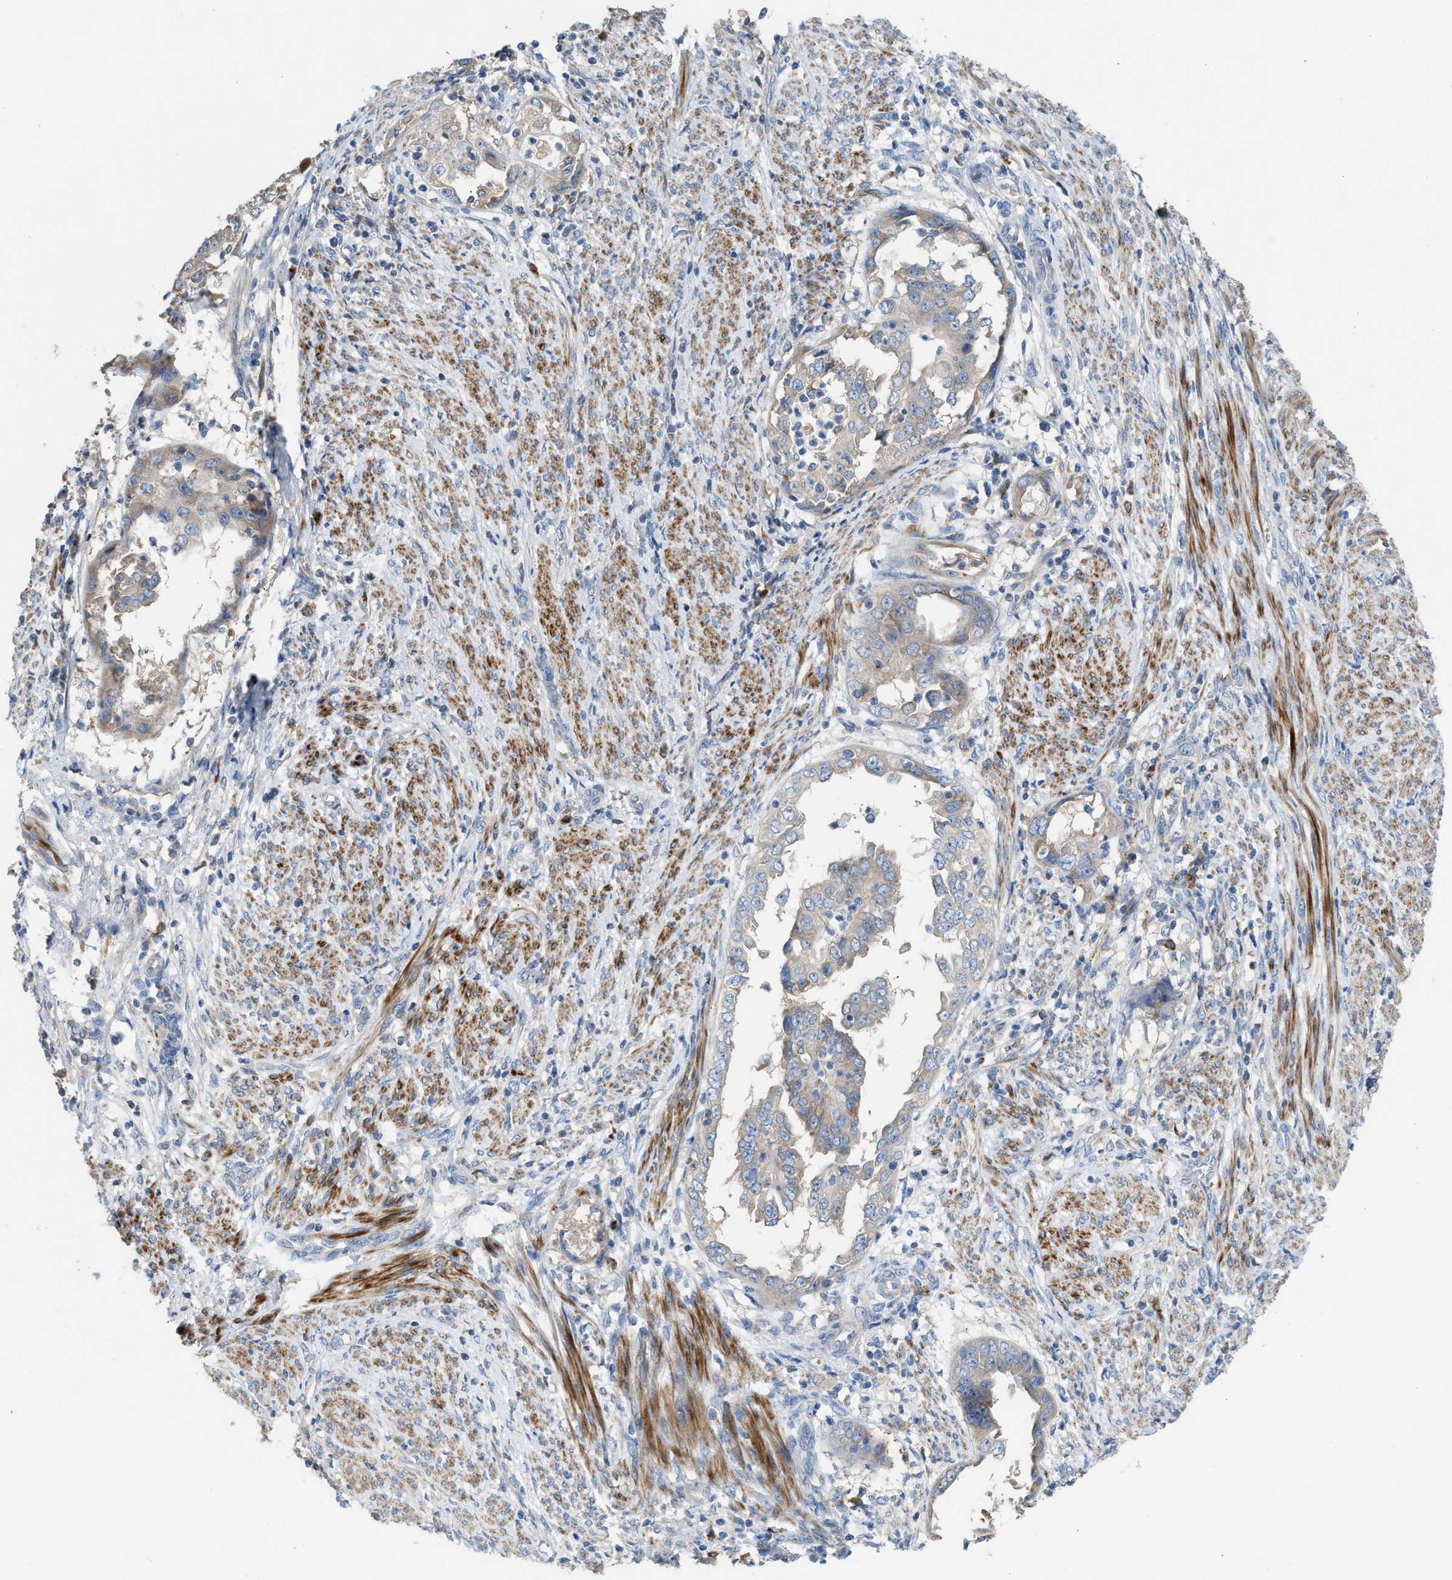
{"staining": {"intensity": "weak", "quantity": "<25%", "location": "cytoplasmic/membranous"}, "tissue": "endometrial cancer", "cell_type": "Tumor cells", "image_type": "cancer", "snomed": [{"axis": "morphology", "description": "Adenocarcinoma, NOS"}, {"axis": "topography", "description": "Endometrium"}], "caption": "Immunohistochemistry image of neoplastic tissue: human endometrial cancer (adenocarcinoma) stained with DAB demonstrates no significant protein expression in tumor cells.", "gene": "AOAH", "patient": {"sex": "female", "age": 85}}